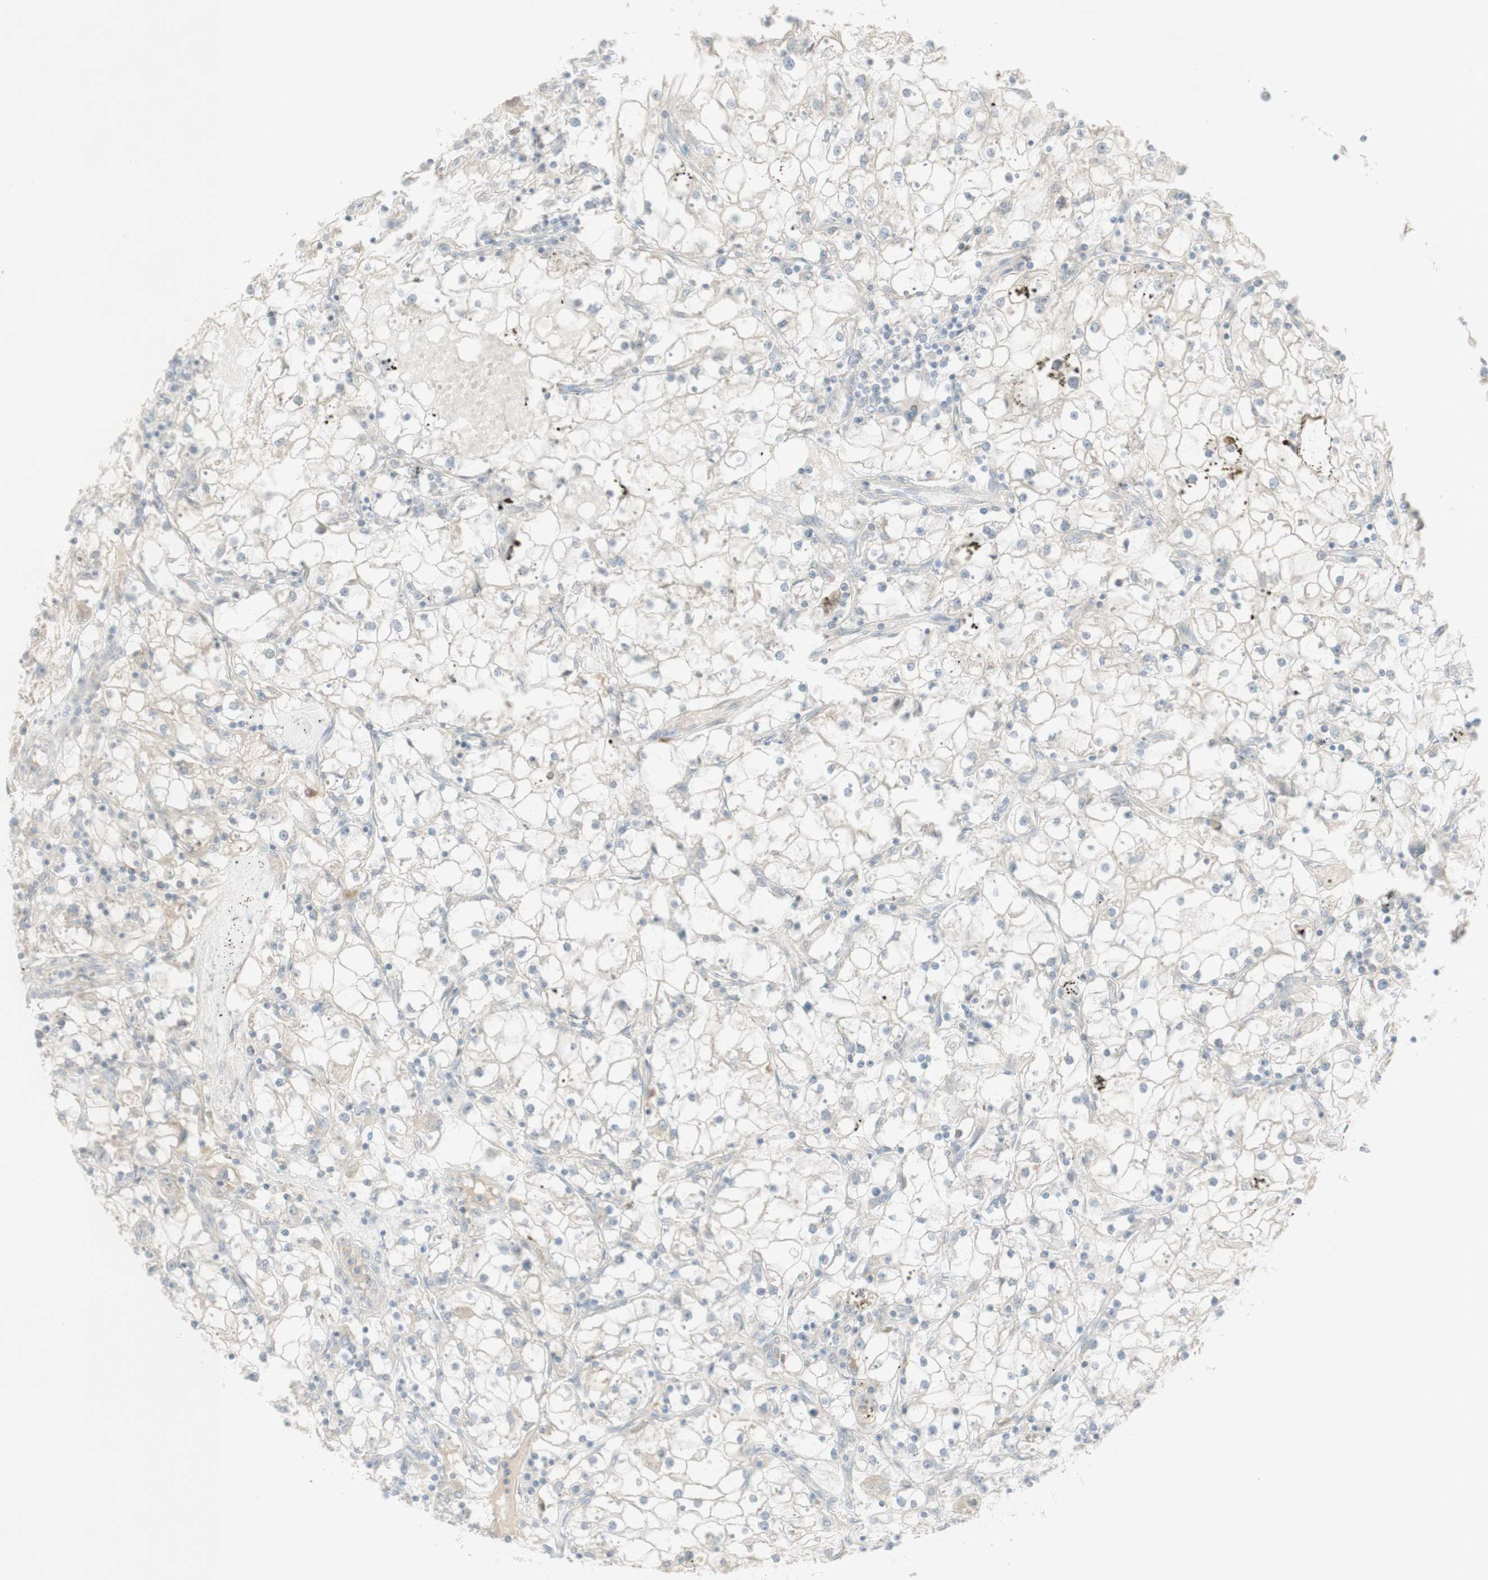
{"staining": {"intensity": "negative", "quantity": "none", "location": "none"}, "tissue": "renal cancer", "cell_type": "Tumor cells", "image_type": "cancer", "snomed": [{"axis": "morphology", "description": "Adenocarcinoma, NOS"}, {"axis": "topography", "description": "Kidney"}], "caption": "DAB (3,3'-diaminobenzidine) immunohistochemical staining of human renal adenocarcinoma shows no significant staining in tumor cells. (IHC, brightfield microscopy, high magnification).", "gene": "PLCD4", "patient": {"sex": "male", "age": 56}}